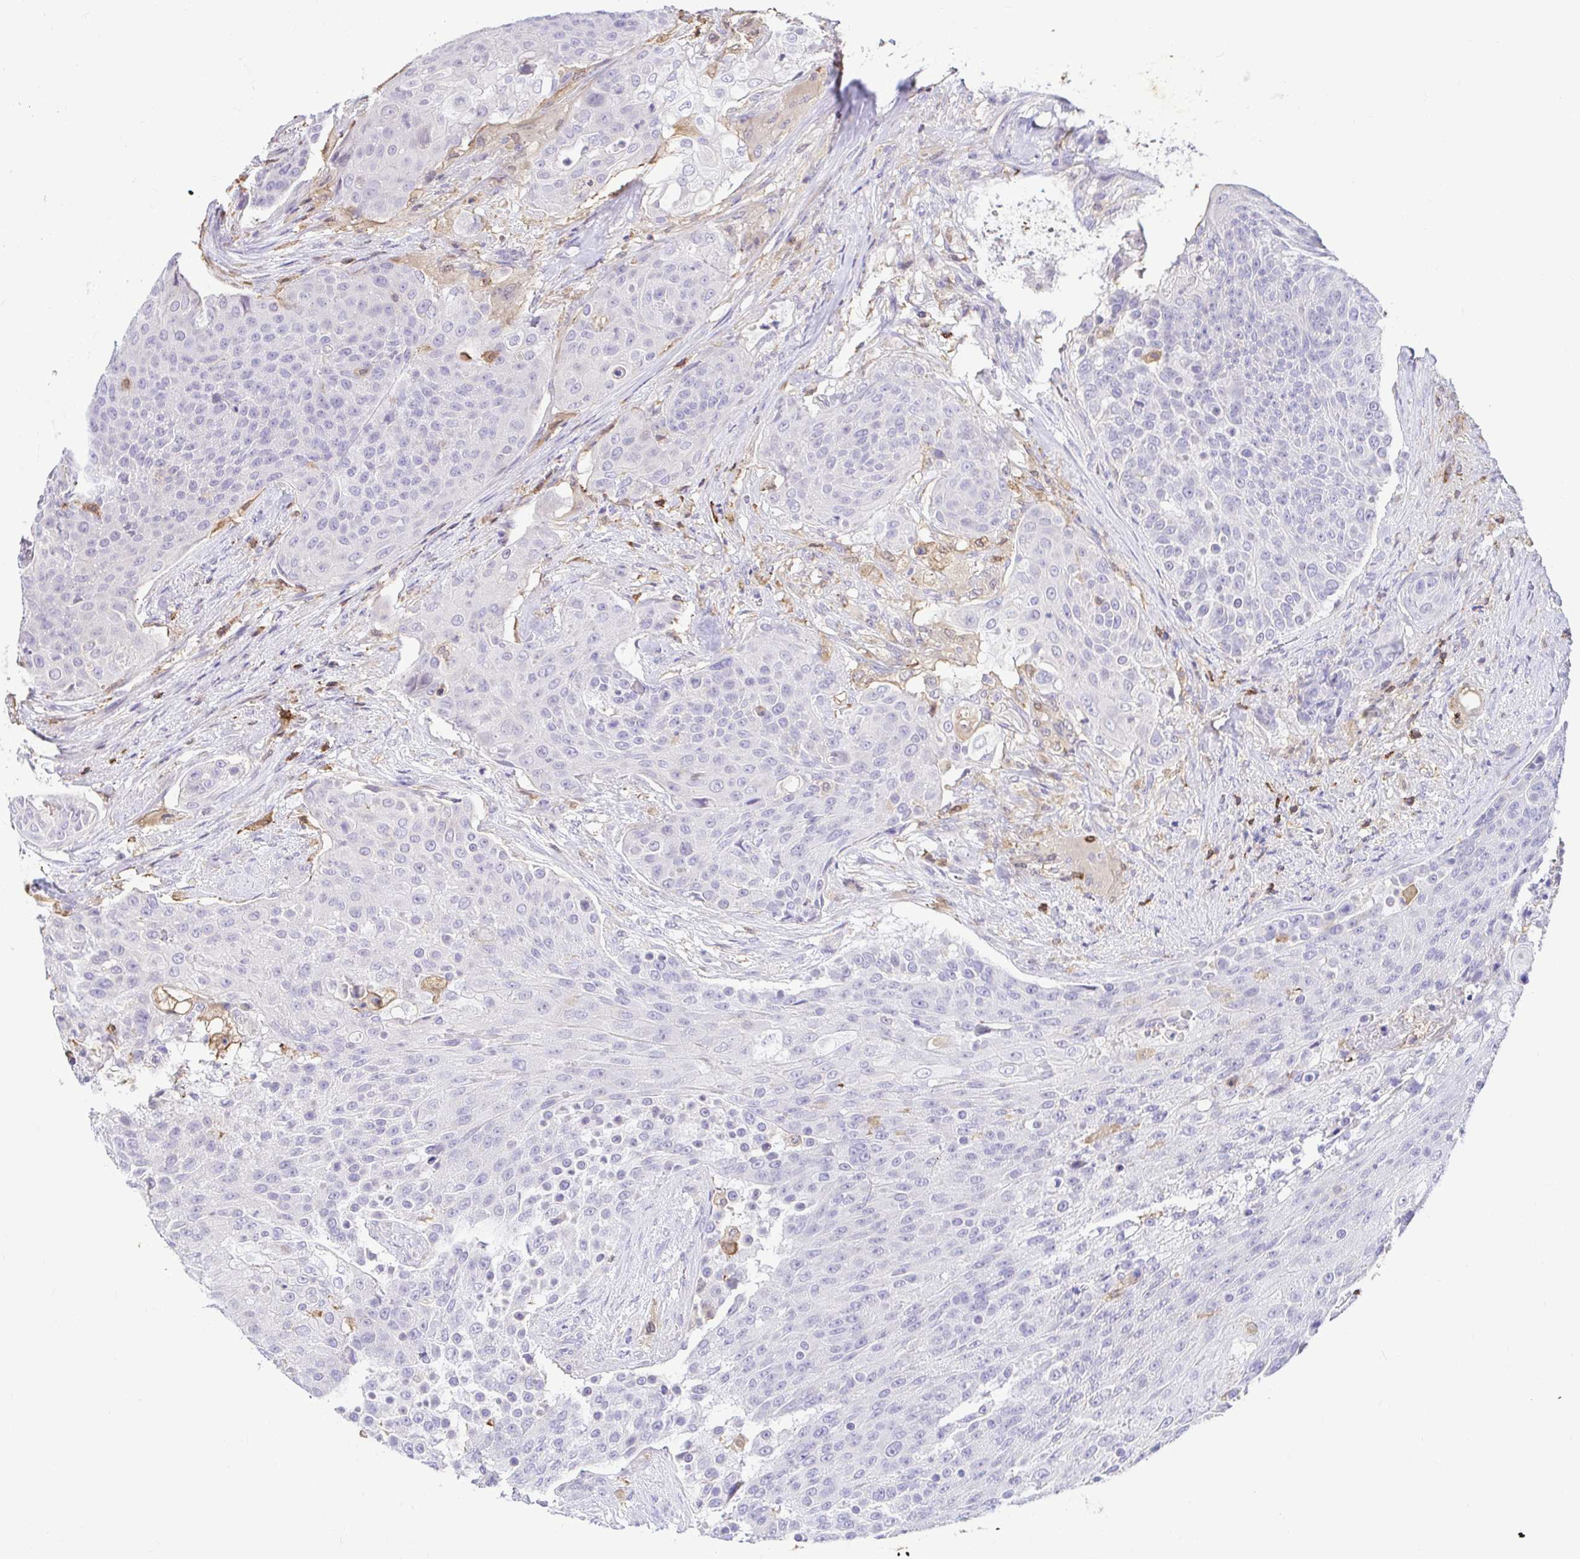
{"staining": {"intensity": "negative", "quantity": "none", "location": "none"}, "tissue": "urothelial cancer", "cell_type": "Tumor cells", "image_type": "cancer", "snomed": [{"axis": "morphology", "description": "Urothelial carcinoma, High grade"}, {"axis": "topography", "description": "Urinary bladder"}], "caption": "Protein analysis of high-grade urothelial carcinoma exhibits no significant expression in tumor cells.", "gene": "SKAP1", "patient": {"sex": "female", "age": 63}}